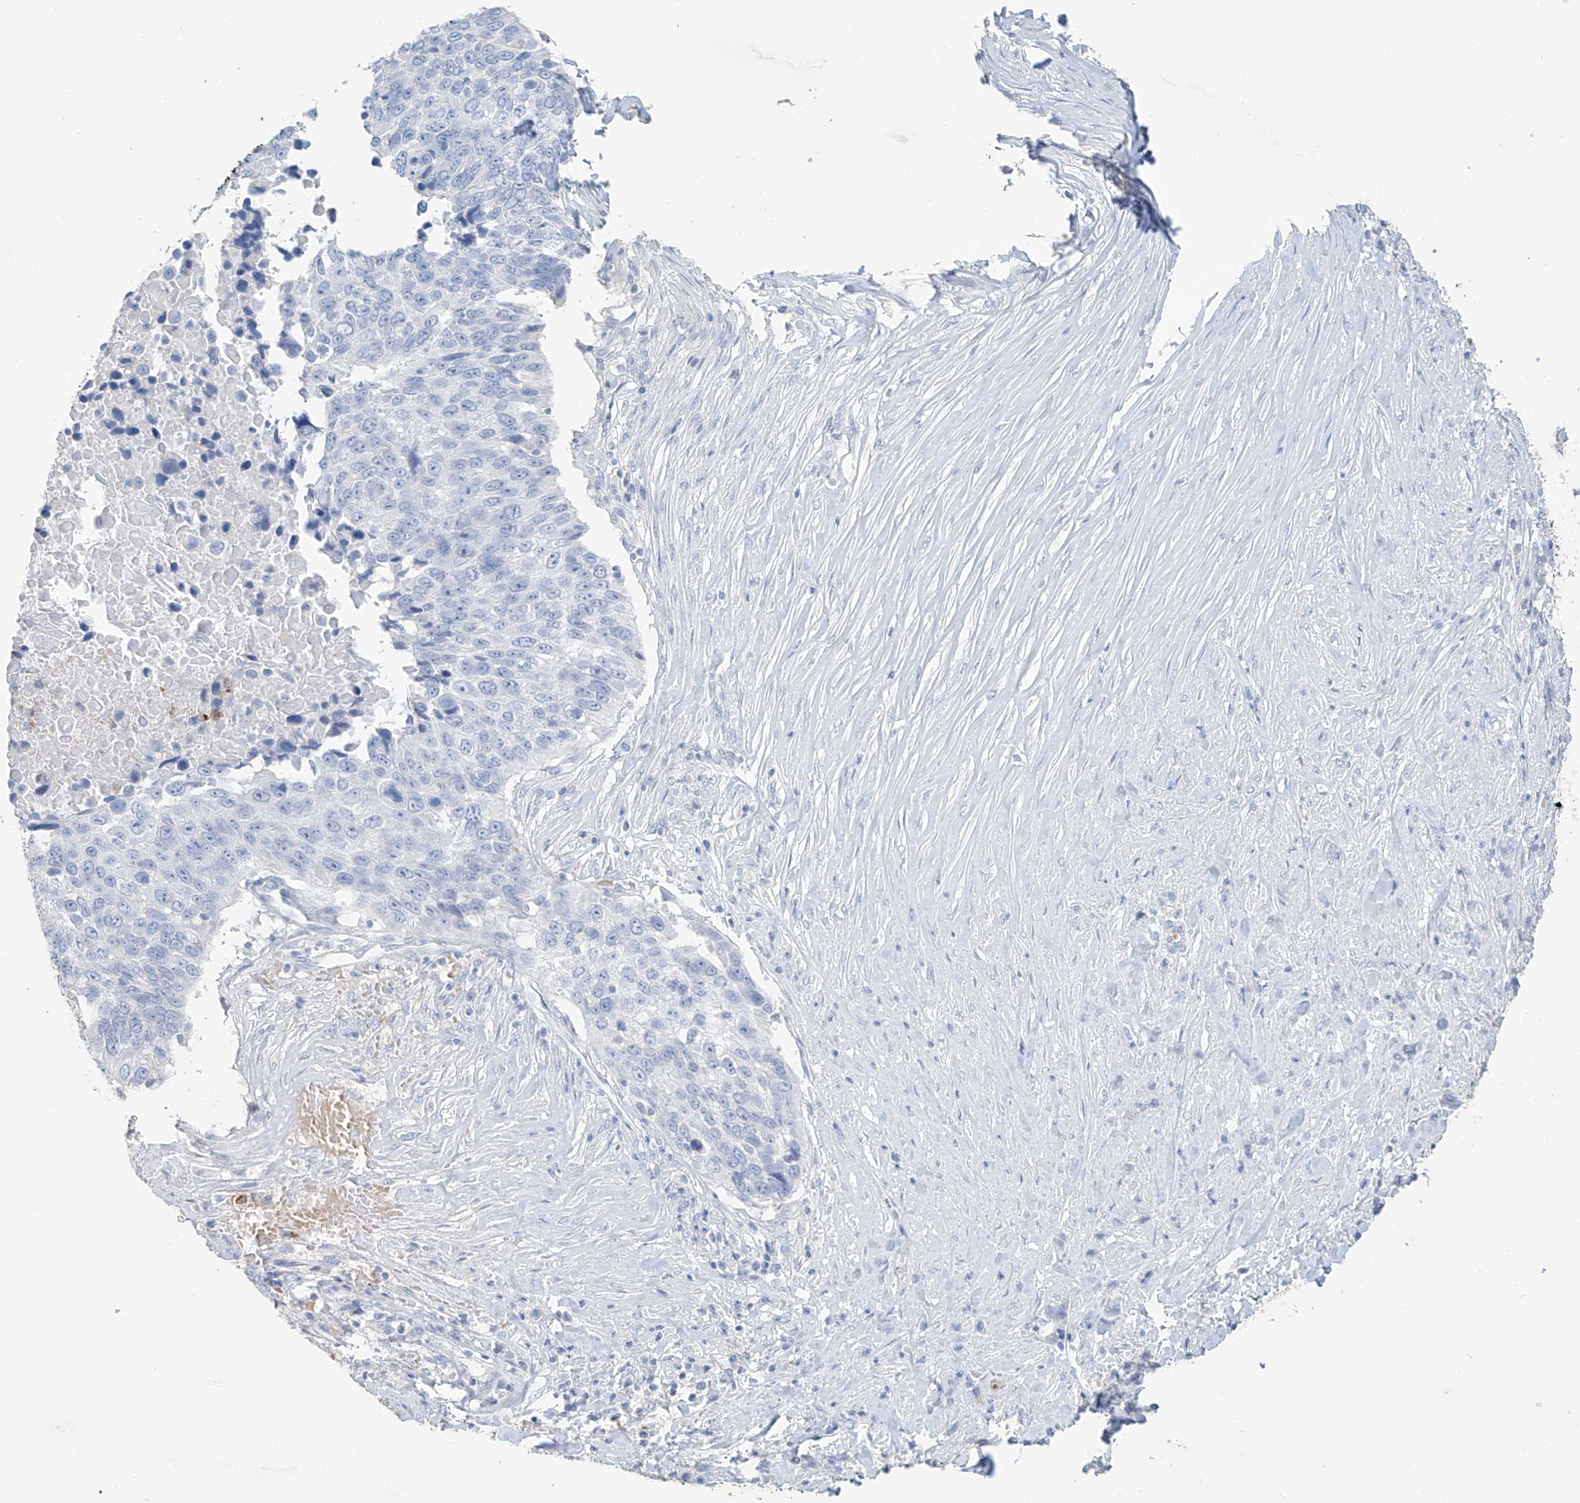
{"staining": {"intensity": "negative", "quantity": "none", "location": "none"}, "tissue": "lung cancer", "cell_type": "Tumor cells", "image_type": "cancer", "snomed": [{"axis": "morphology", "description": "Squamous cell carcinoma, NOS"}, {"axis": "topography", "description": "Lung"}], "caption": "This is a photomicrograph of IHC staining of squamous cell carcinoma (lung), which shows no expression in tumor cells. (Immunohistochemistry, brightfield microscopy, high magnification).", "gene": "PAFAH1B3", "patient": {"sex": "male", "age": 66}}